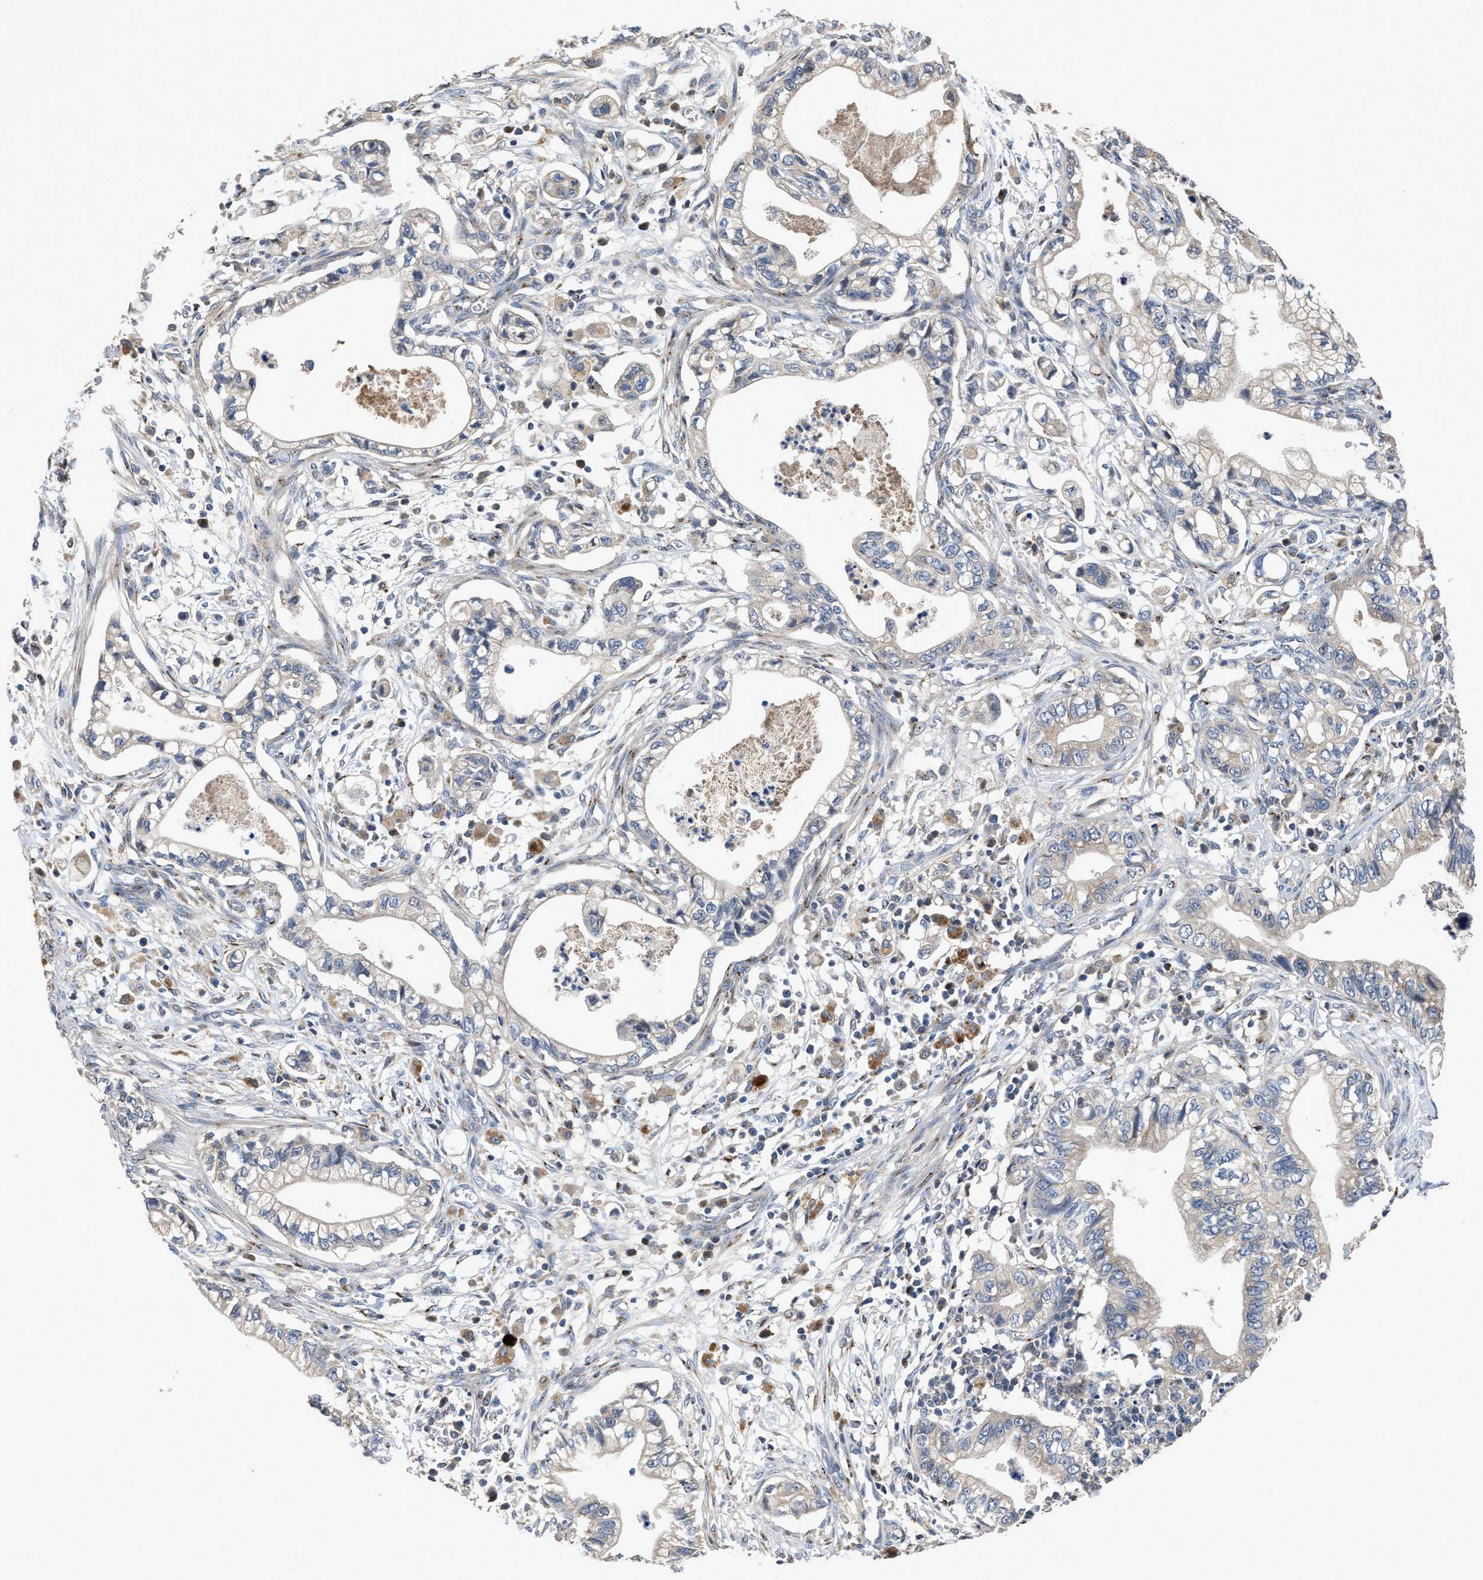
{"staining": {"intensity": "negative", "quantity": "none", "location": "none"}, "tissue": "pancreatic cancer", "cell_type": "Tumor cells", "image_type": "cancer", "snomed": [{"axis": "morphology", "description": "Adenocarcinoma, NOS"}, {"axis": "topography", "description": "Pancreas"}], "caption": "Image shows no protein staining in tumor cells of pancreatic cancer (adenocarcinoma) tissue.", "gene": "SIK2", "patient": {"sex": "male", "age": 56}}